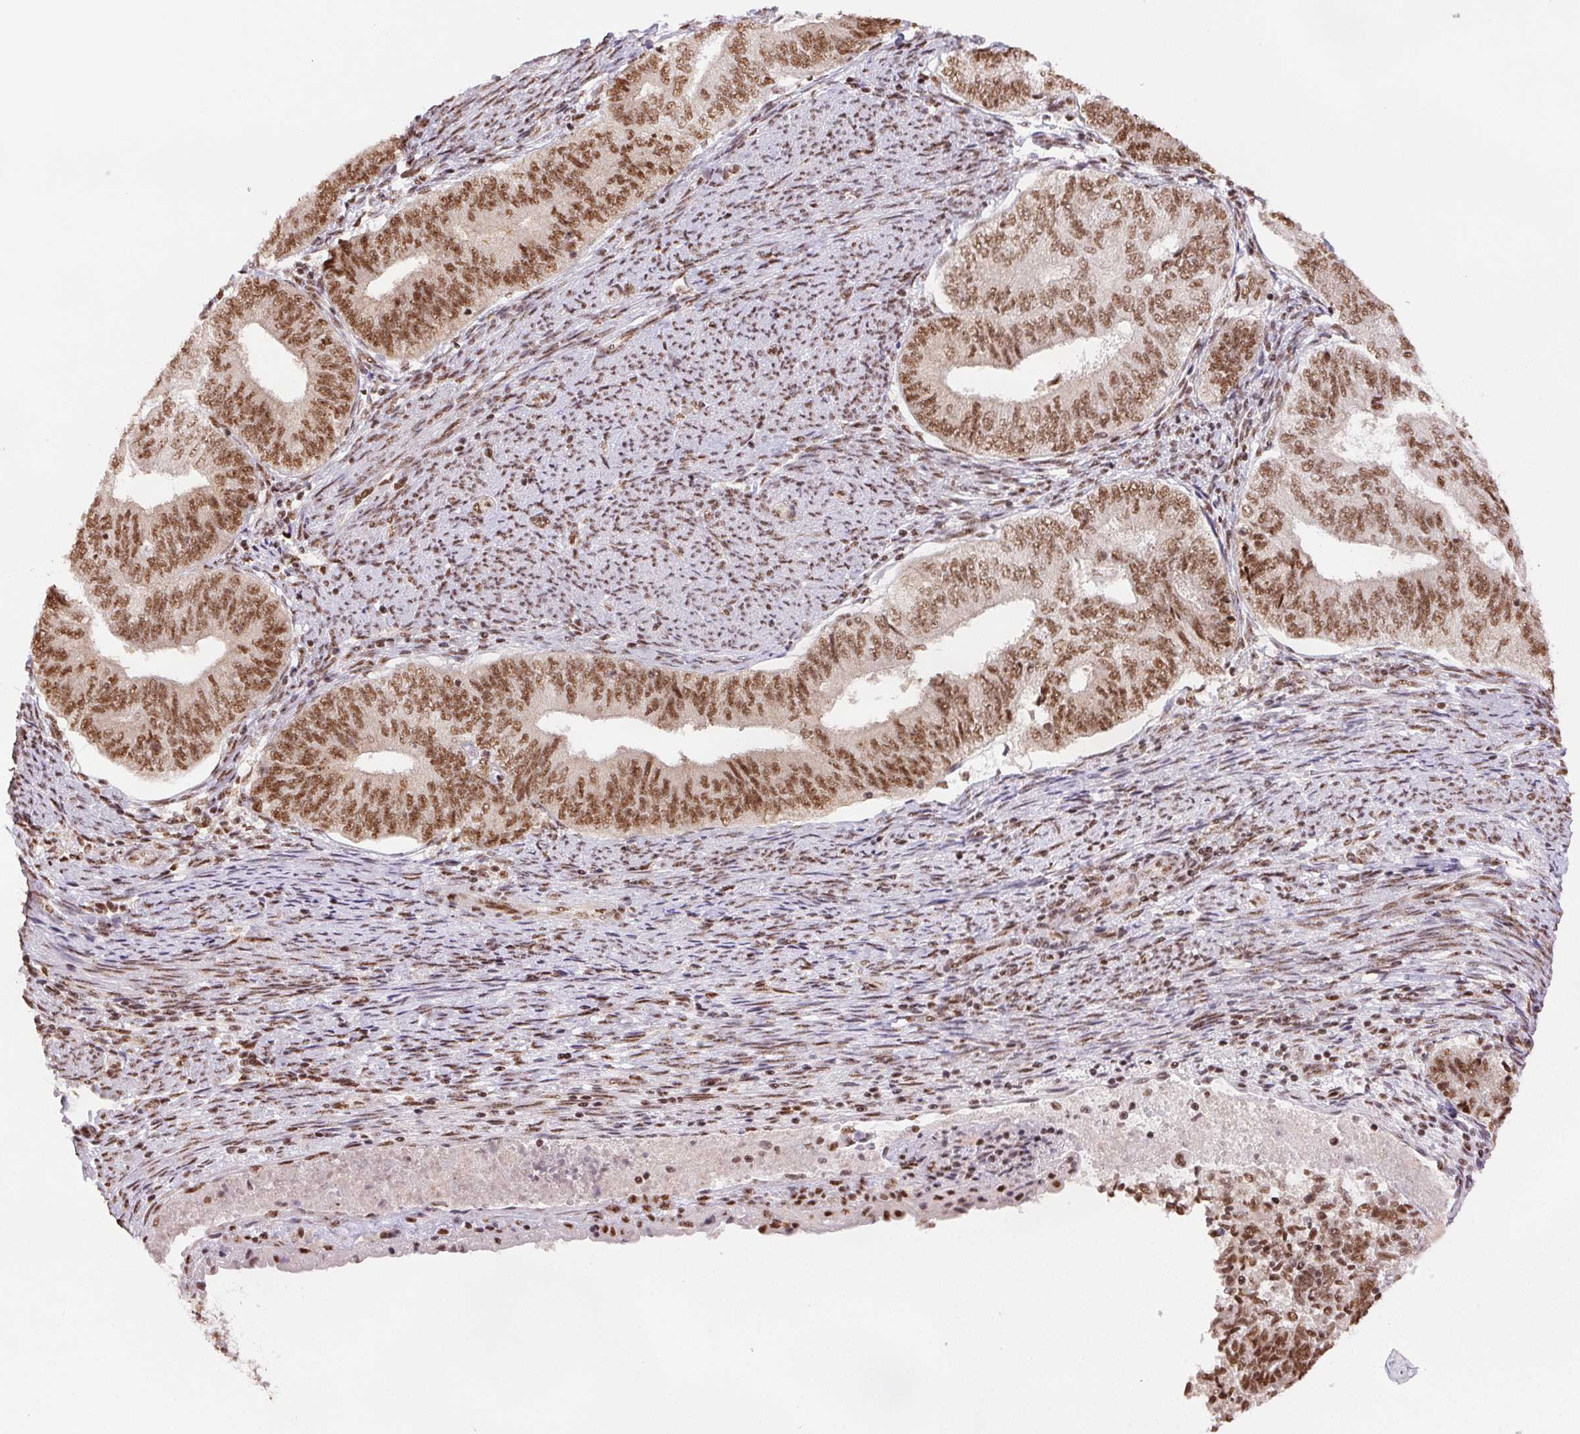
{"staining": {"intensity": "moderate", "quantity": ">75%", "location": "nuclear"}, "tissue": "endometrial cancer", "cell_type": "Tumor cells", "image_type": "cancer", "snomed": [{"axis": "morphology", "description": "Adenocarcinoma, NOS"}, {"axis": "topography", "description": "Endometrium"}], "caption": "This is an image of immunohistochemistry (IHC) staining of endometrial cancer, which shows moderate positivity in the nuclear of tumor cells.", "gene": "IK", "patient": {"sex": "female", "age": 65}}